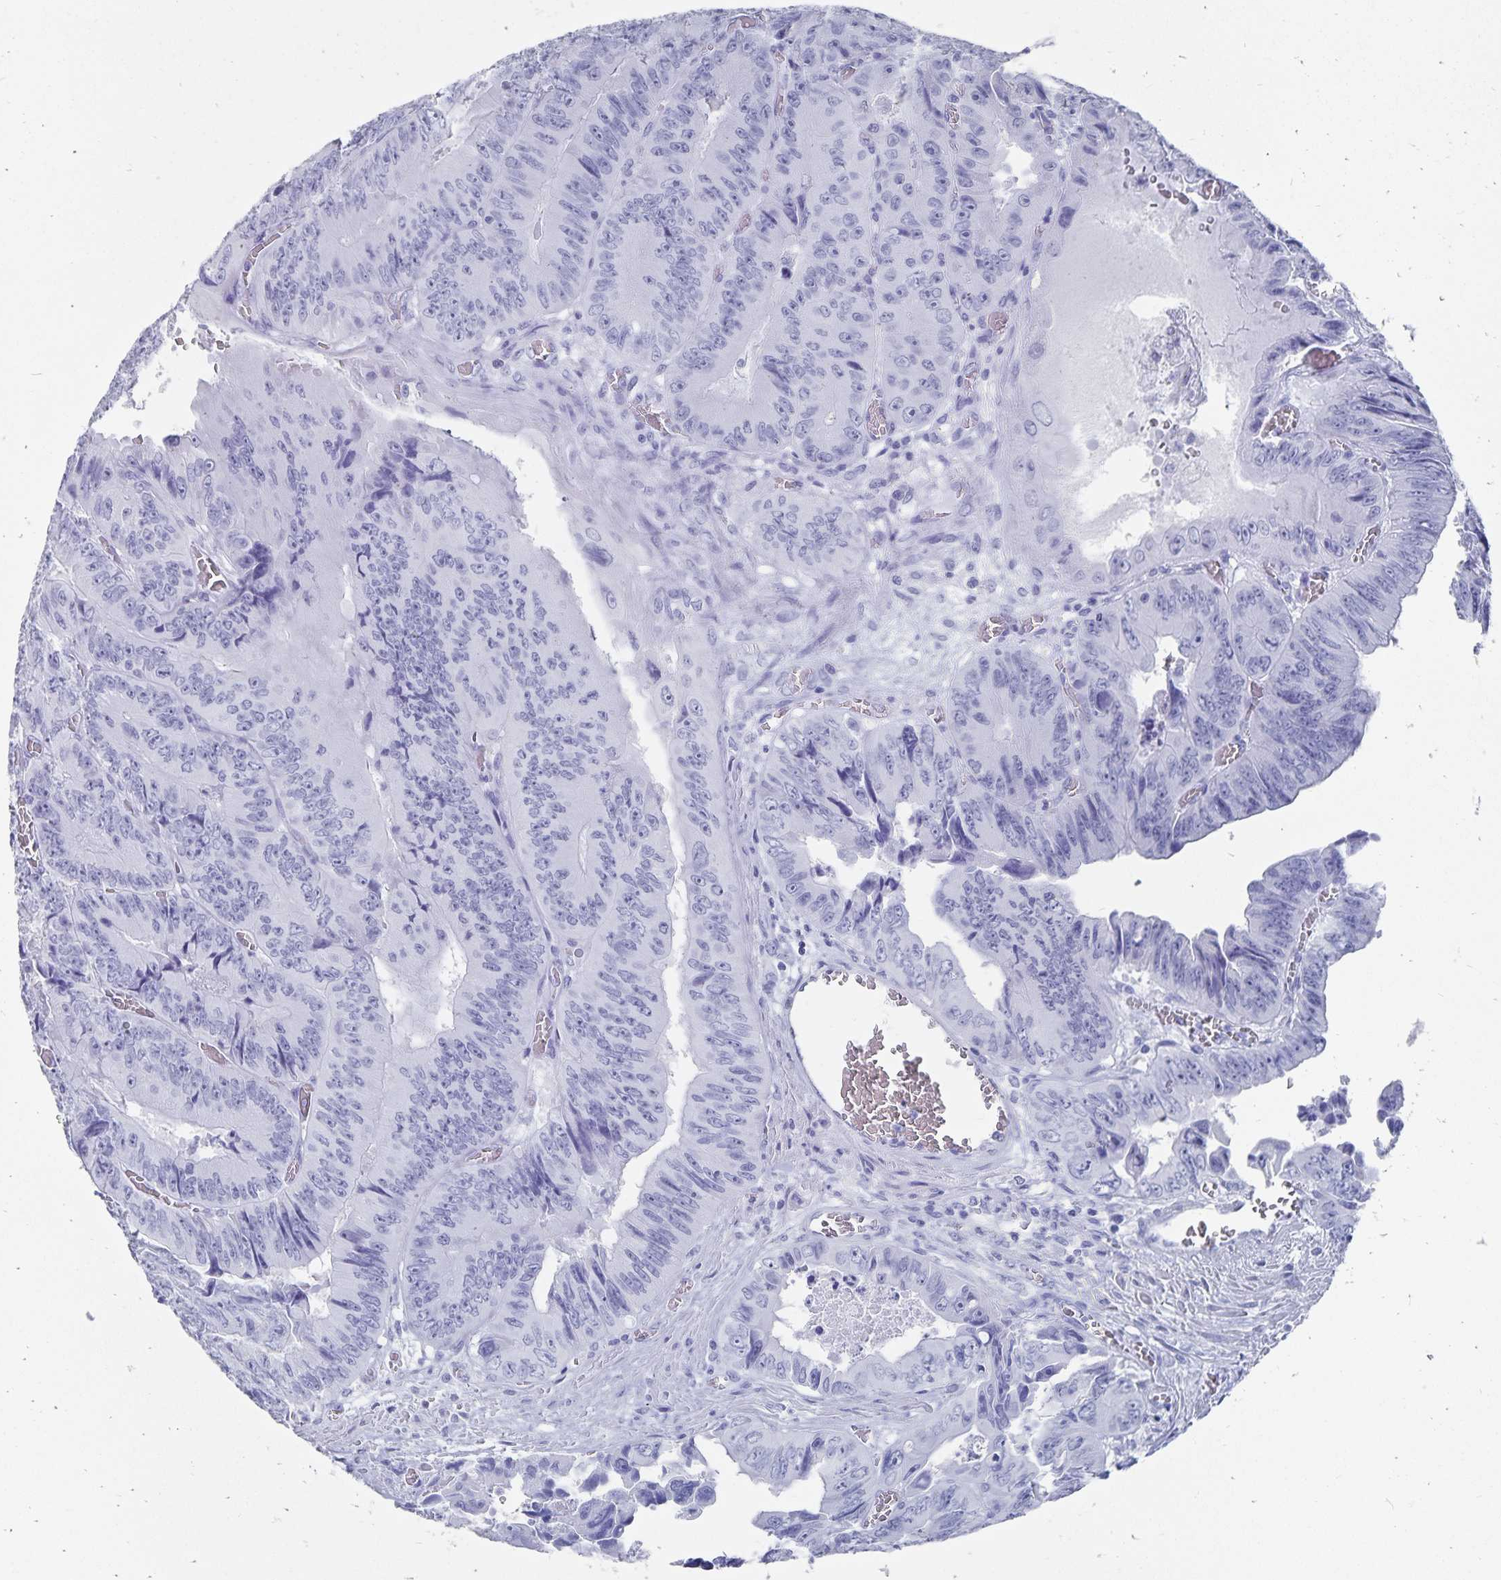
{"staining": {"intensity": "negative", "quantity": "none", "location": "none"}, "tissue": "colorectal cancer", "cell_type": "Tumor cells", "image_type": "cancer", "snomed": [{"axis": "morphology", "description": "Adenocarcinoma, NOS"}, {"axis": "topography", "description": "Colon"}], "caption": "Immunohistochemical staining of human colorectal cancer (adenocarcinoma) exhibits no significant expression in tumor cells.", "gene": "ADH1A", "patient": {"sex": "female", "age": 84}}